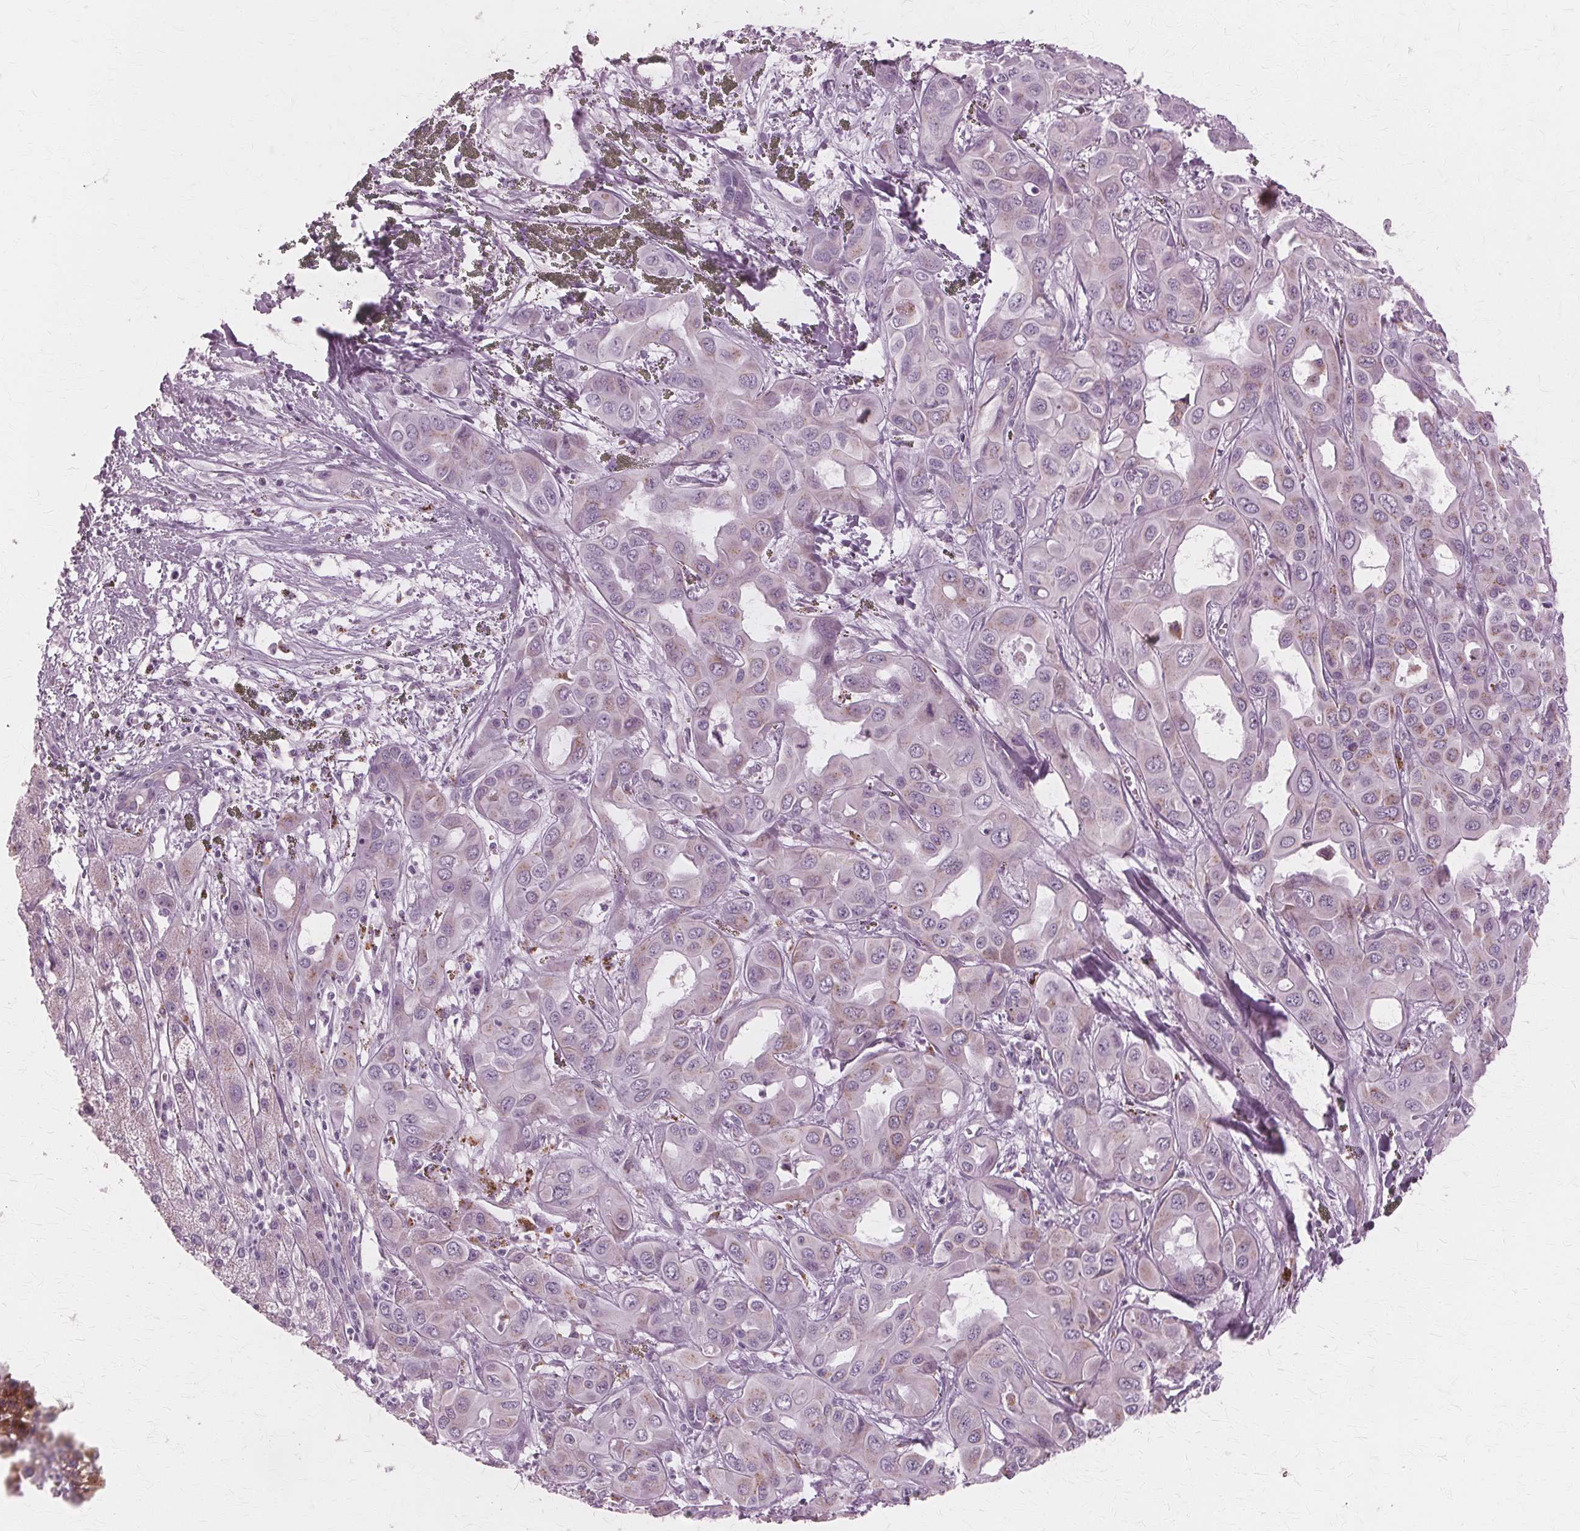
{"staining": {"intensity": "weak", "quantity": "<25%", "location": "cytoplasmic/membranous"}, "tissue": "liver cancer", "cell_type": "Tumor cells", "image_type": "cancer", "snomed": [{"axis": "morphology", "description": "Cholangiocarcinoma"}, {"axis": "topography", "description": "Liver"}], "caption": "Liver cancer was stained to show a protein in brown. There is no significant expression in tumor cells.", "gene": "DNASE2", "patient": {"sex": "female", "age": 60}}